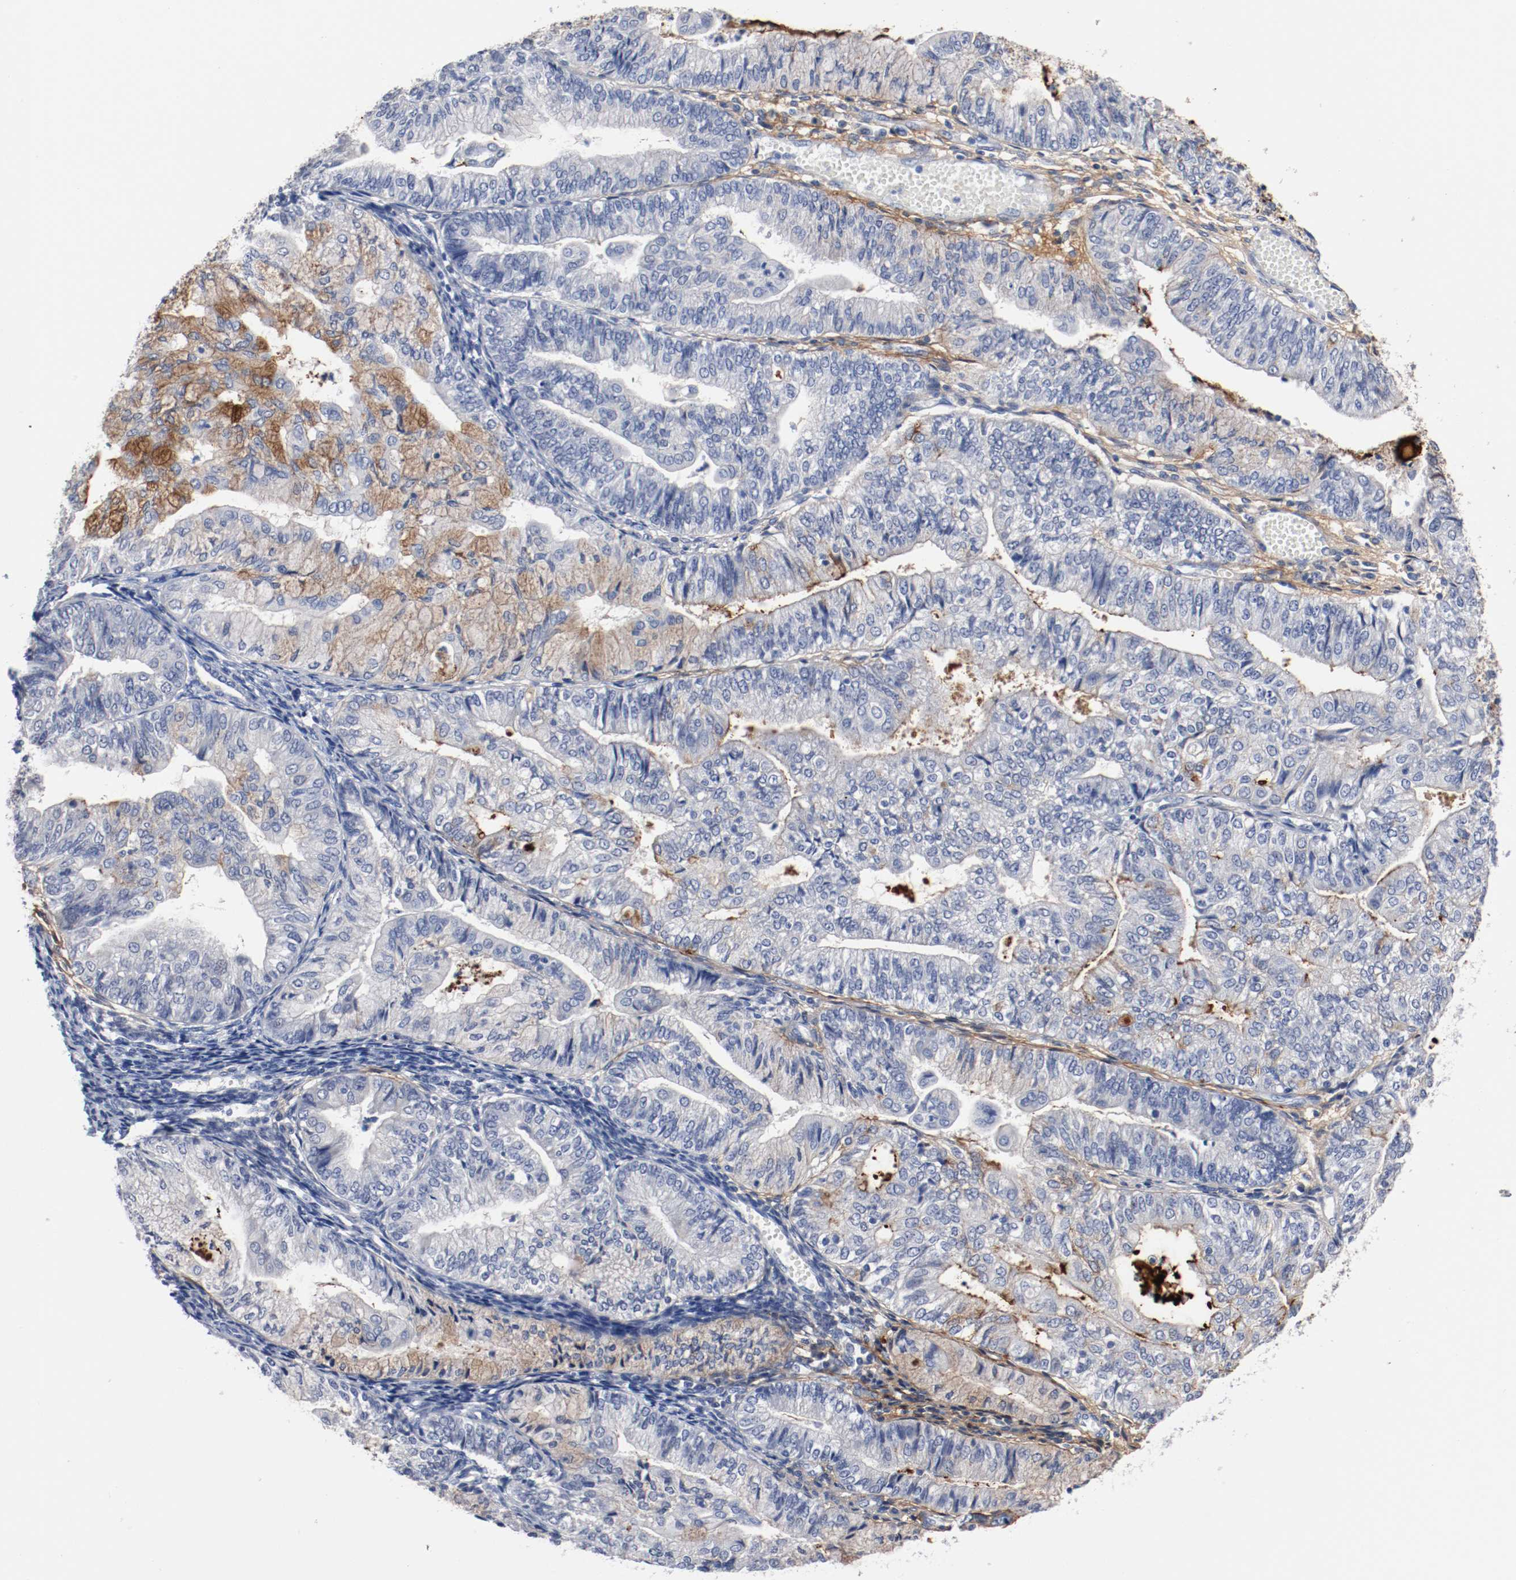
{"staining": {"intensity": "strong", "quantity": "25%-75%", "location": "cytoplasmic/membranous"}, "tissue": "endometrial cancer", "cell_type": "Tumor cells", "image_type": "cancer", "snomed": [{"axis": "morphology", "description": "Adenocarcinoma, NOS"}, {"axis": "topography", "description": "Endometrium"}], "caption": "Endometrial cancer was stained to show a protein in brown. There is high levels of strong cytoplasmic/membranous positivity in approximately 25%-75% of tumor cells.", "gene": "TNC", "patient": {"sex": "female", "age": 59}}